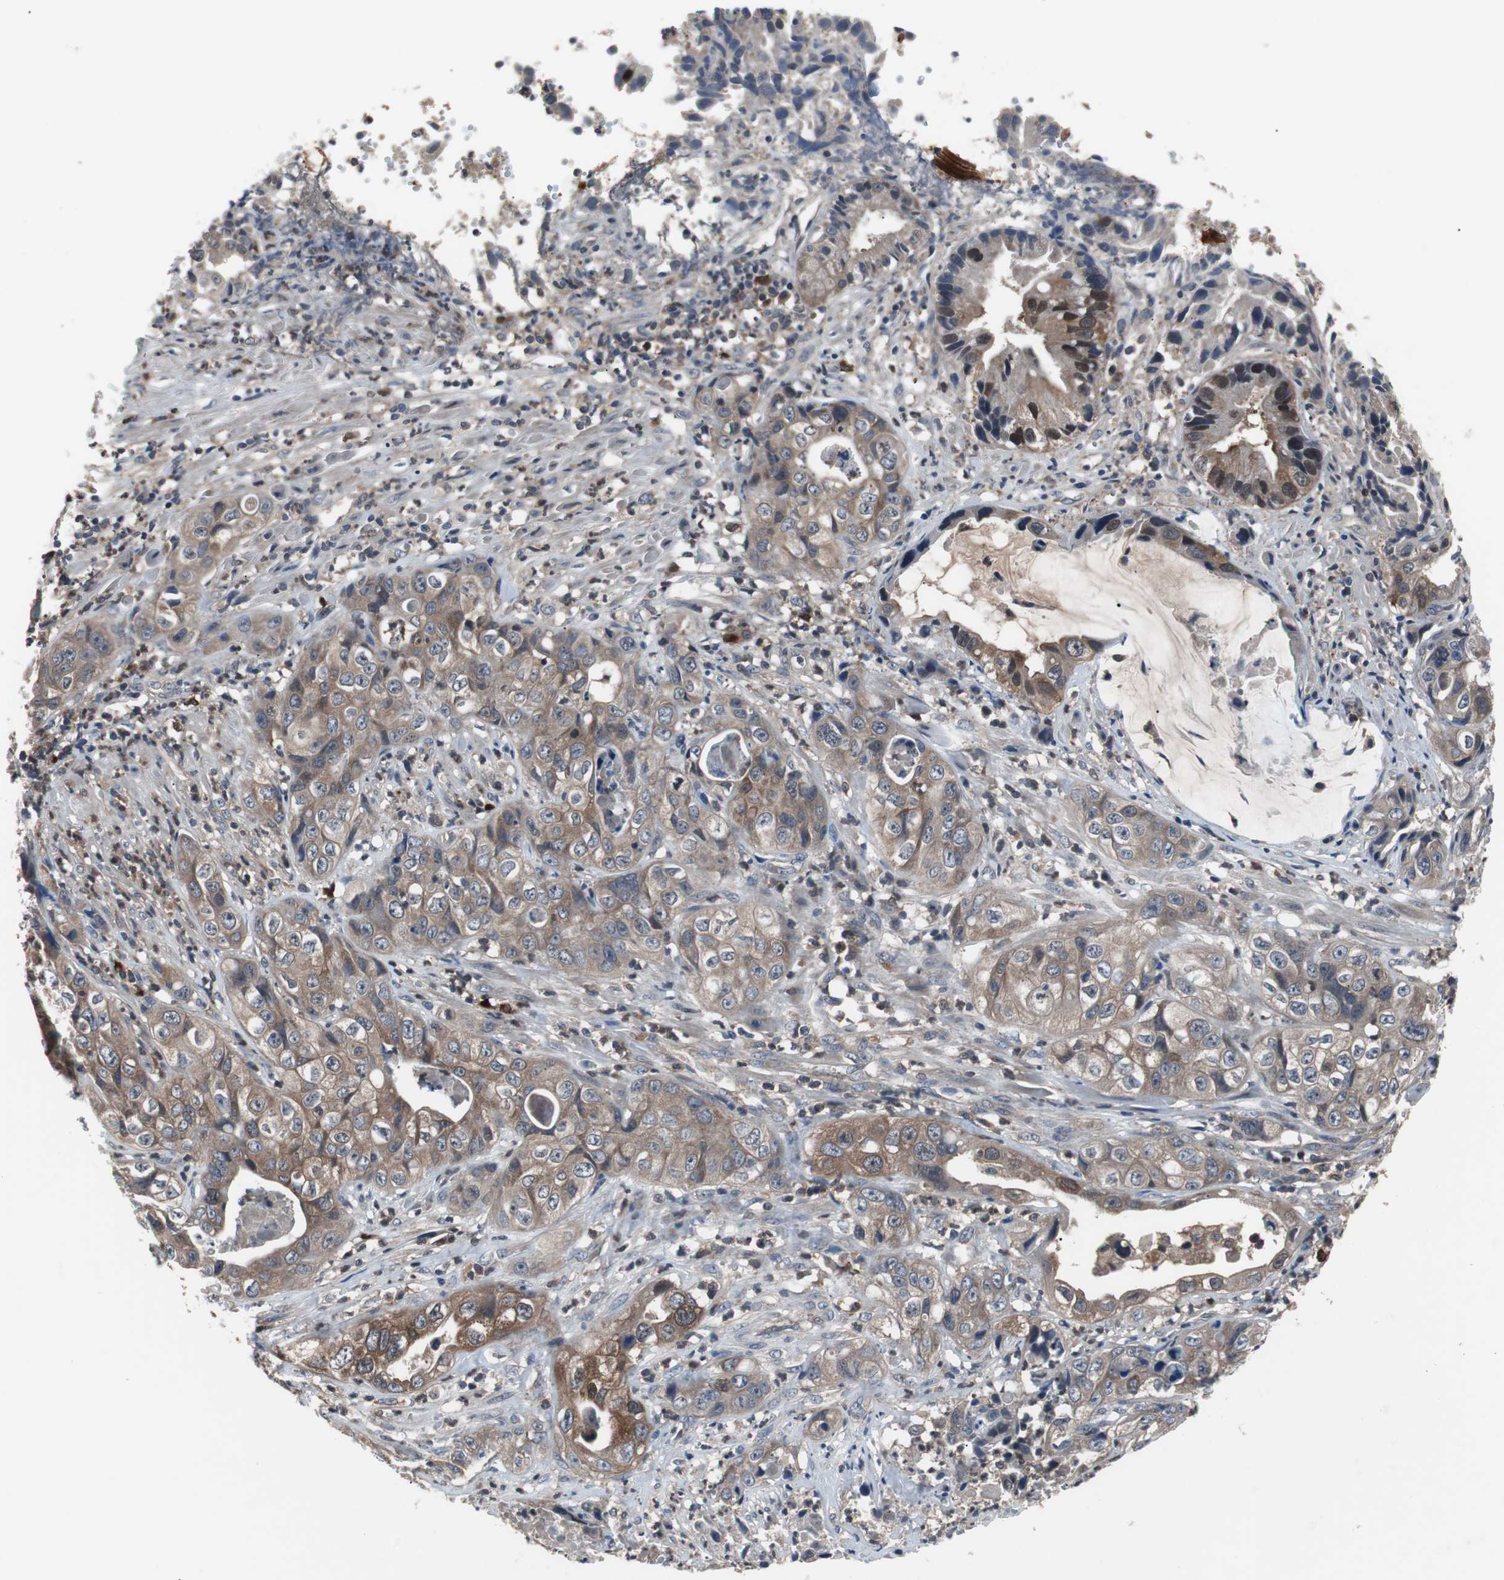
{"staining": {"intensity": "moderate", "quantity": ">75%", "location": "cytoplasmic/membranous"}, "tissue": "liver cancer", "cell_type": "Tumor cells", "image_type": "cancer", "snomed": [{"axis": "morphology", "description": "Cholangiocarcinoma"}, {"axis": "topography", "description": "Liver"}], "caption": "Tumor cells exhibit moderate cytoplasmic/membranous positivity in about >75% of cells in liver cancer (cholangiocarcinoma).", "gene": "PAK1", "patient": {"sex": "female", "age": 61}}